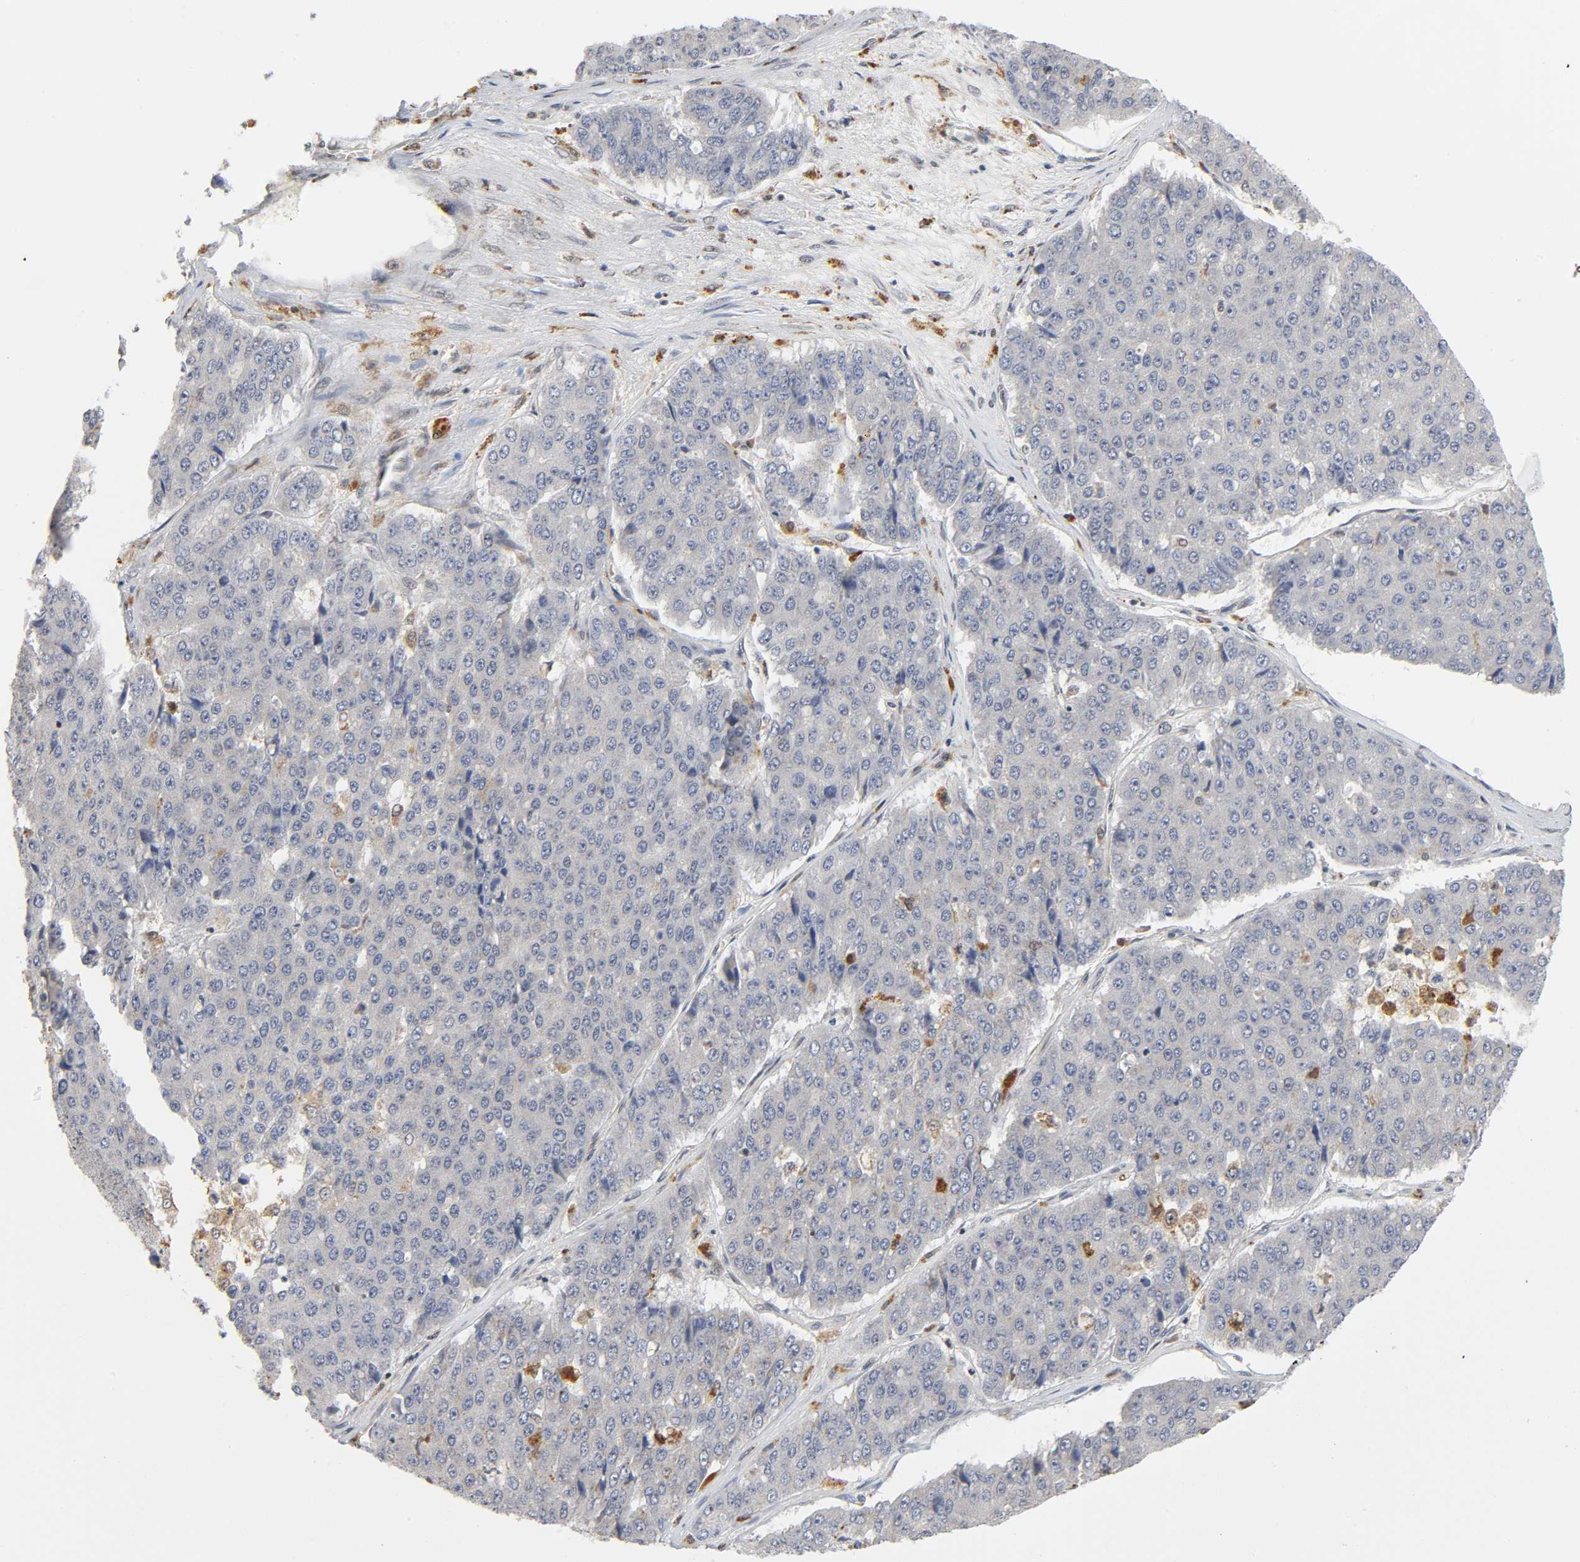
{"staining": {"intensity": "negative", "quantity": "none", "location": "none"}, "tissue": "pancreatic cancer", "cell_type": "Tumor cells", "image_type": "cancer", "snomed": [{"axis": "morphology", "description": "Adenocarcinoma, NOS"}, {"axis": "topography", "description": "Pancreas"}], "caption": "Histopathology image shows no protein staining in tumor cells of pancreatic cancer tissue. The staining was performed using DAB (3,3'-diaminobenzidine) to visualize the protein expression in brown, while the nuclei were stained in blue with hematoxylin (Magnification: 20x).", "gene": "KAT2B", "patient": {"sex": "male", "age": 50}}